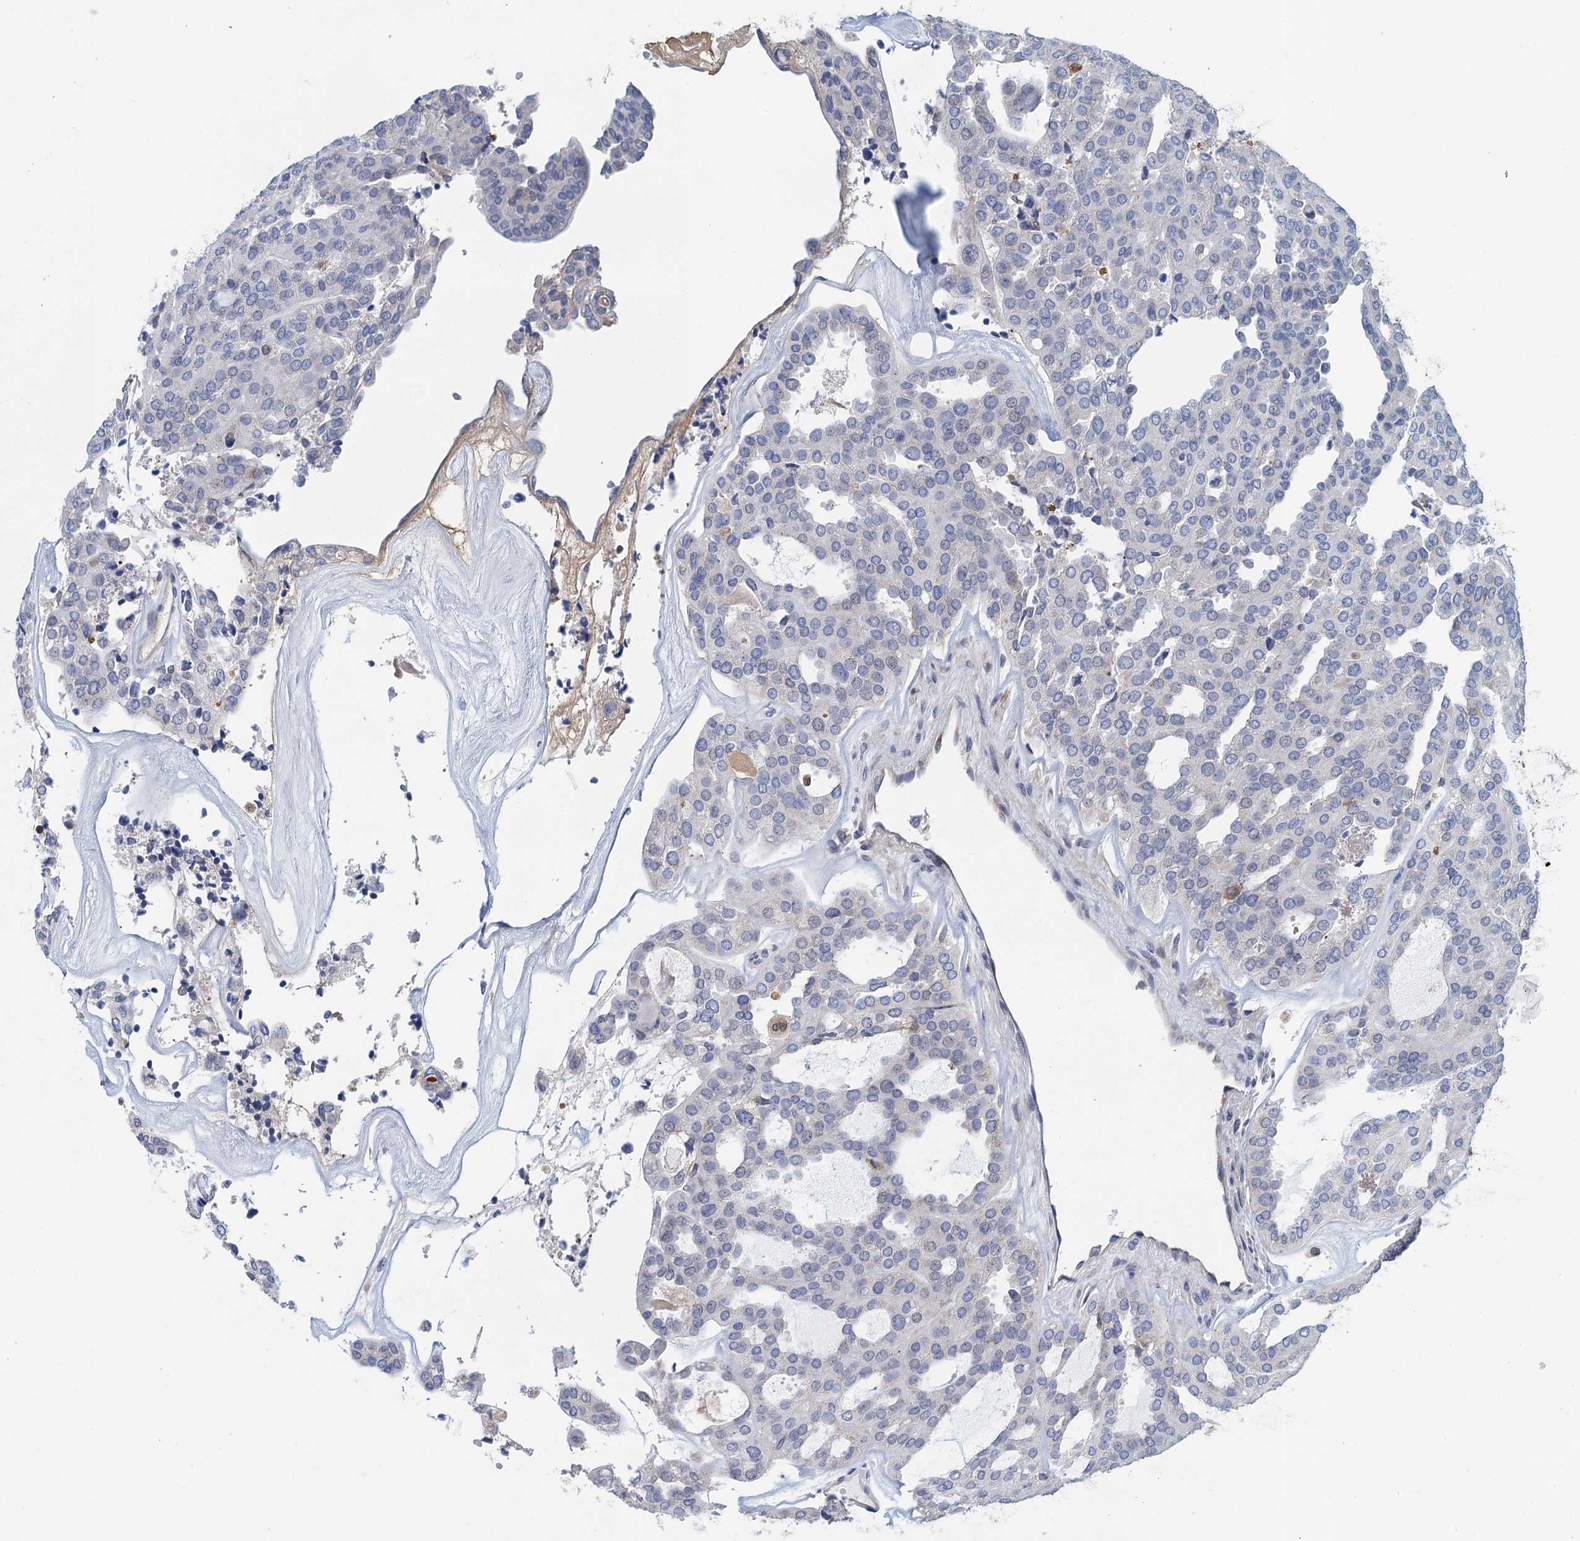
{"staining": {"intensity": "negative", "quantity": "none", "location": "none"}, "tissue": "thyroid cancer", "cell_type": "Tumor cells", "image_type": "cancer", "snomed": [{"axis": "morphology", "description": "Follicular adenoma carcinoma, NOS"}, {"axis": "topography", "description": "Thyroid gland"}], "caption": "Human follicular adenoma carcinoma (thyroid) stained for a protein using immunohistochemistry (IHC) exhibits no positivity in tumor cells.", "gene": "TRAF3IP3", "patient": {"sex": "male", "age": 75}}